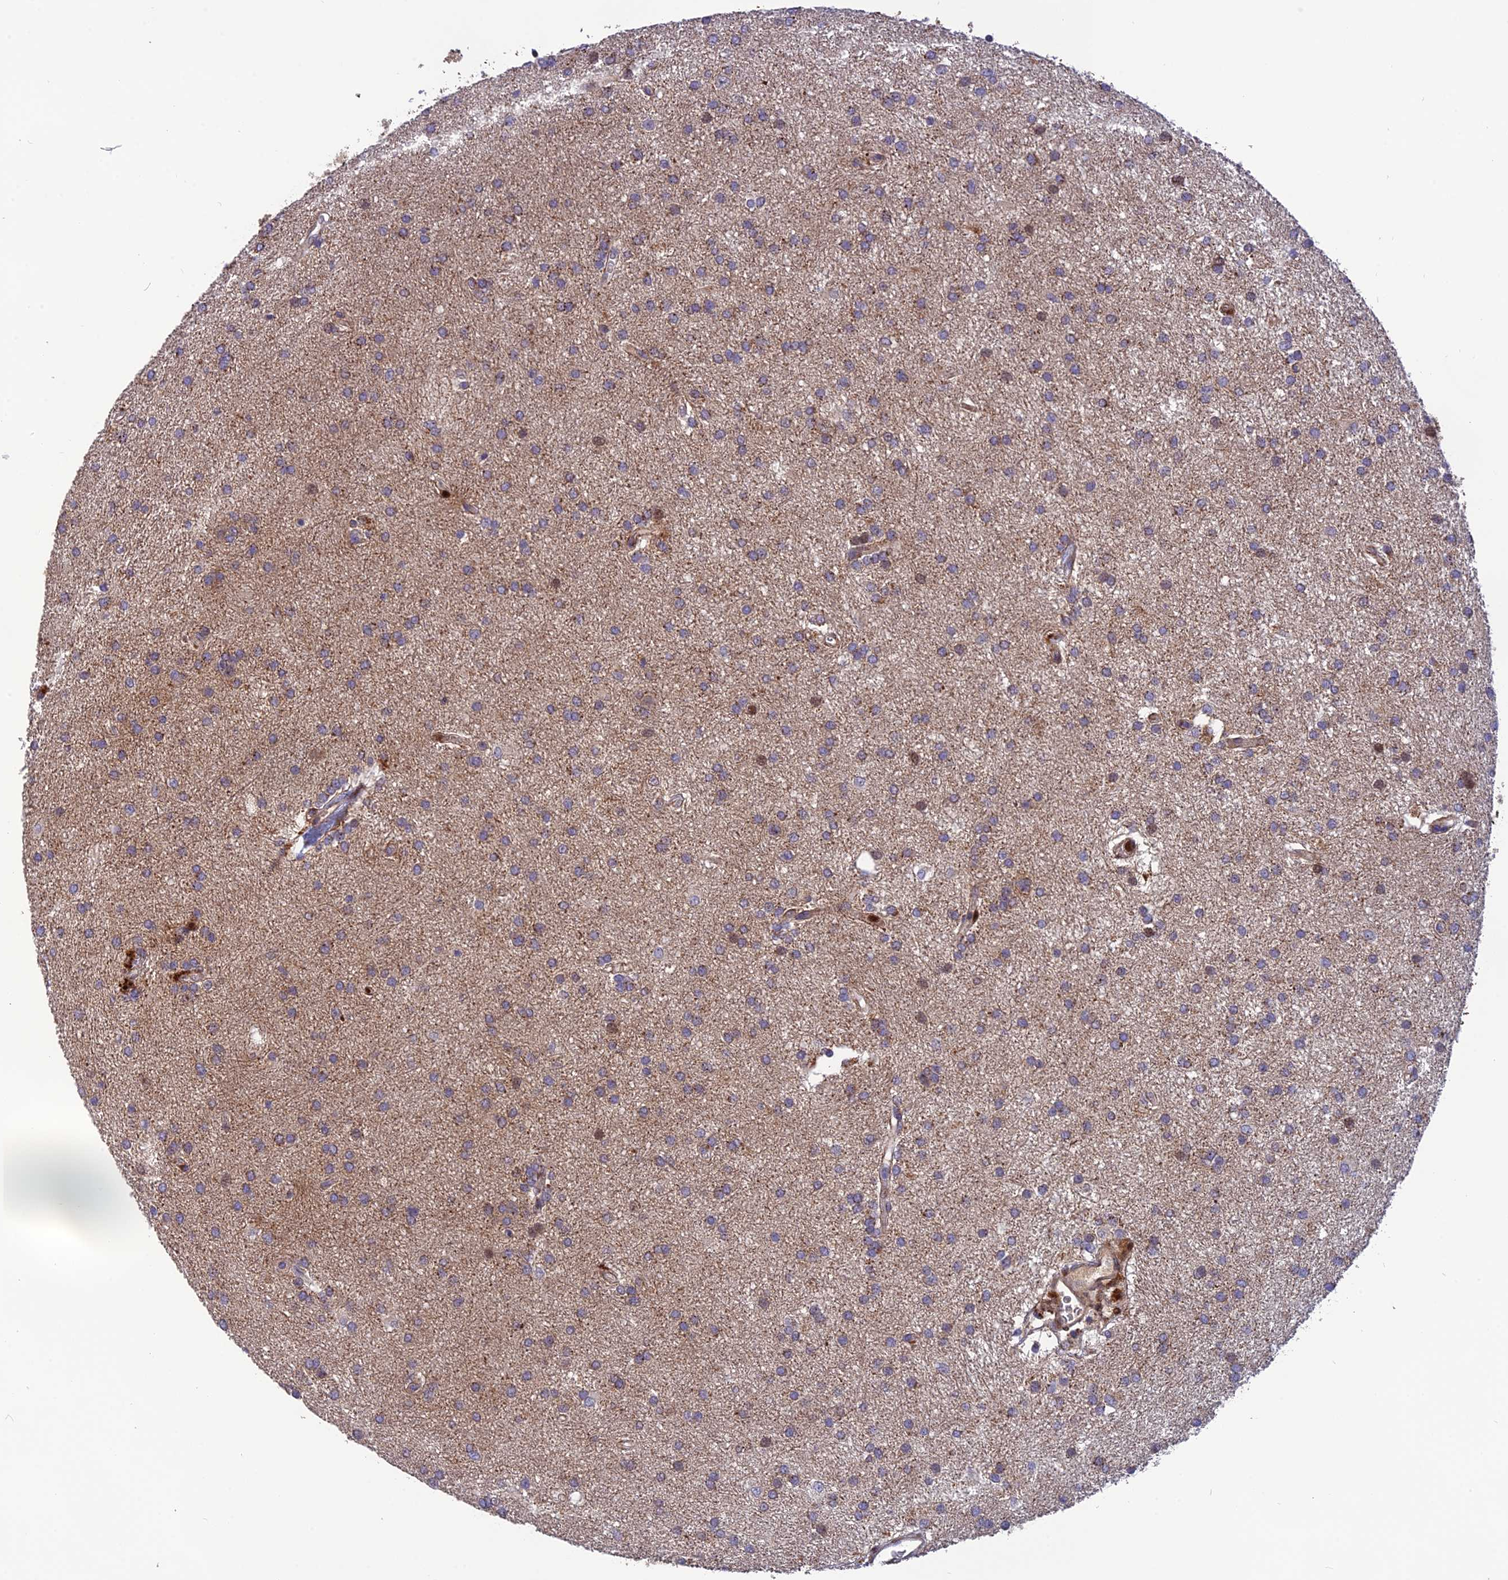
{"staining": {"intensity": "weak", "quantity": "25%-75%", "location": "cytoplasmic/membranous"}, "tissue": "glioma", "cell_type": "Tumor cells", "image_type": "cancer", "snomed": [{"axis": "morphology", "description": "Glioma, malignant, Low grade"}, {"axis": "topography", "description": "Brain"}], "caption": "A high-resolution histopathology image shows immunohistochemistry (IHC) staining of glioma, which displays weak cytoplasmic/membranous positivity in approximately 25%-75% of tumor cells. (DAB IHC with brightfield microscopy, high magnification).", "gene": "CPSF4L", "patient": {"sex": "male", "age": 66}}